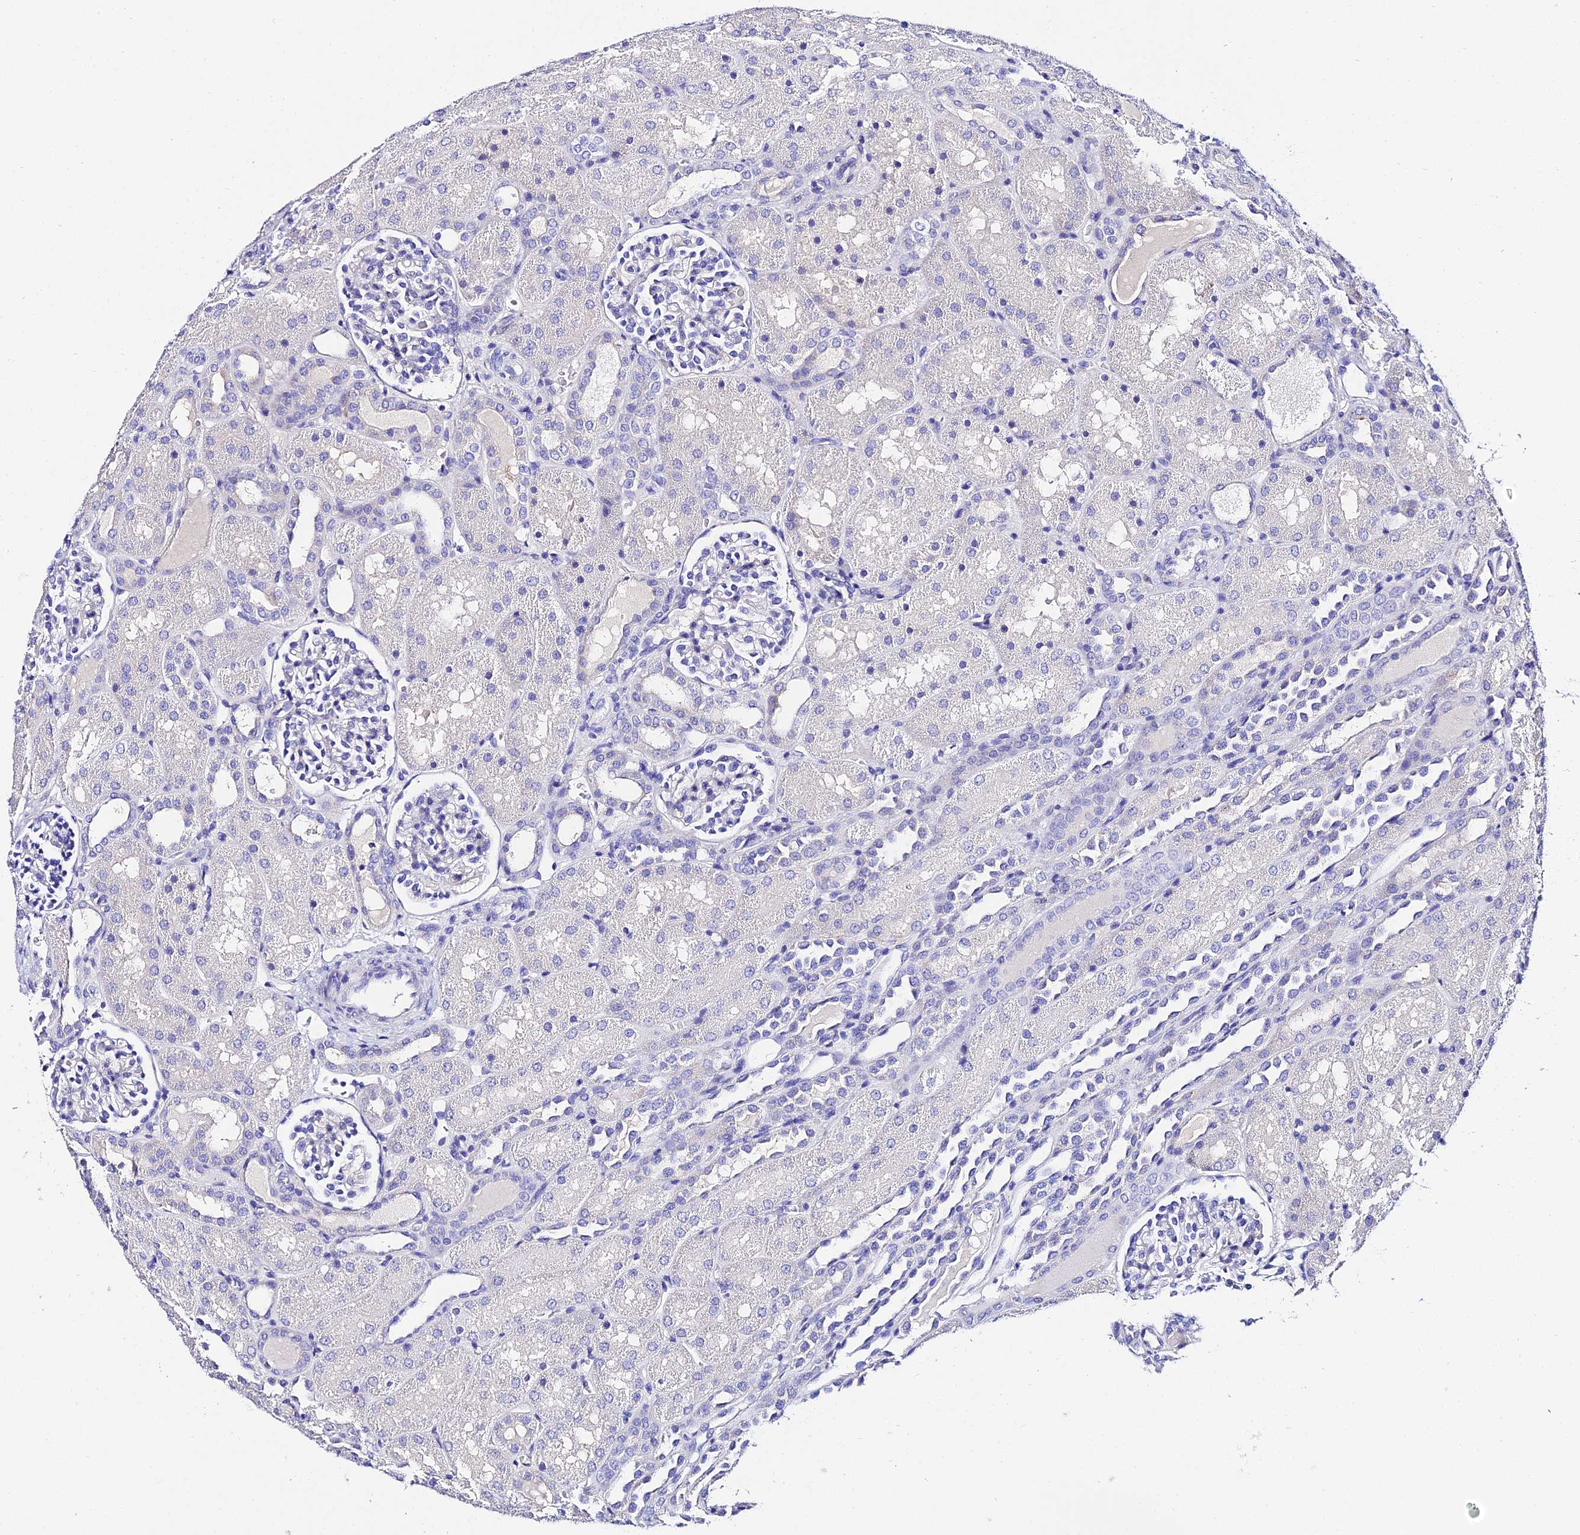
{"staining": {"intensity": "negative", "quantity": "none", "location": "none"}, "tissue": "kidney", "cell_type": "Cells in glomeruli", "image_type": "normal", "snomed": [{"axis": "morphology", "description": "Normal tissue, NOS"}, {"axis": "topography", "description": "Kidney"}], "caption": "There is no significant staining in cells in glomeruli of kidney.", "gene": "TMEM117", "patient": {"sex": "male", "age": 1}}